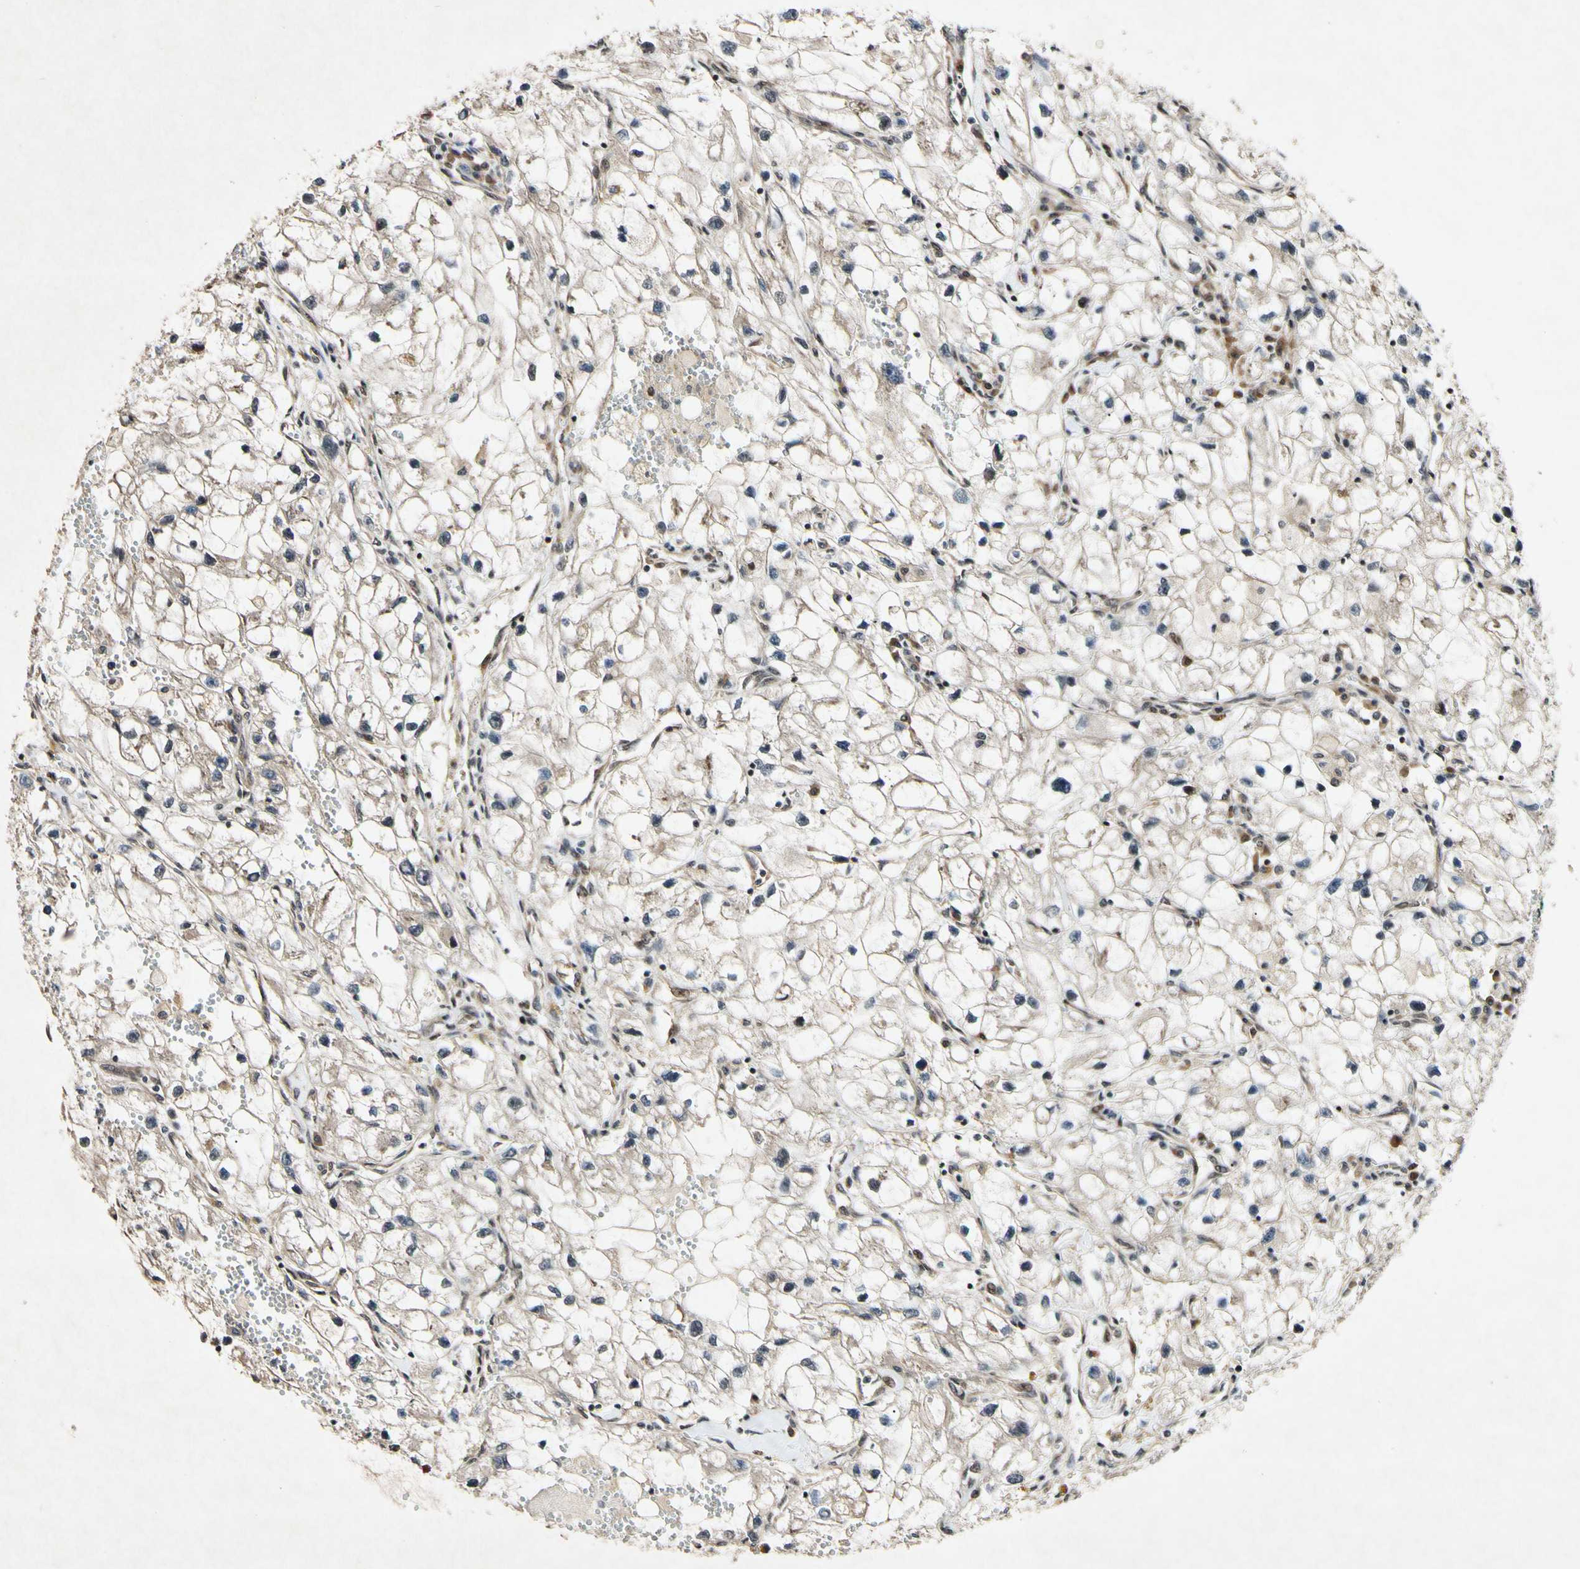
{"staining": {"intensity": "weak", "quantity": ">75%", "location": "cytoplasmic/membranous"}, "tissue": "renal cancer", "cell_type": "Tumor cells", "image_type": "cancer", "snomed": [{"axis": "morphology", "description": "Adenocarcinoma, NOS"}, {"axis": "topography", "description": "Kidney"}], "caption": "Immunohistochemical staining of adenocarcinoma (renal) reveals weak cytoplasmic/membranous protein staining in approximately >75% of tumor cells. (DAB = brown stain, brightfield microscopy at high magnification).", "gene": "CSNK1E", "patient": {"sex": "female", "age": 70}}